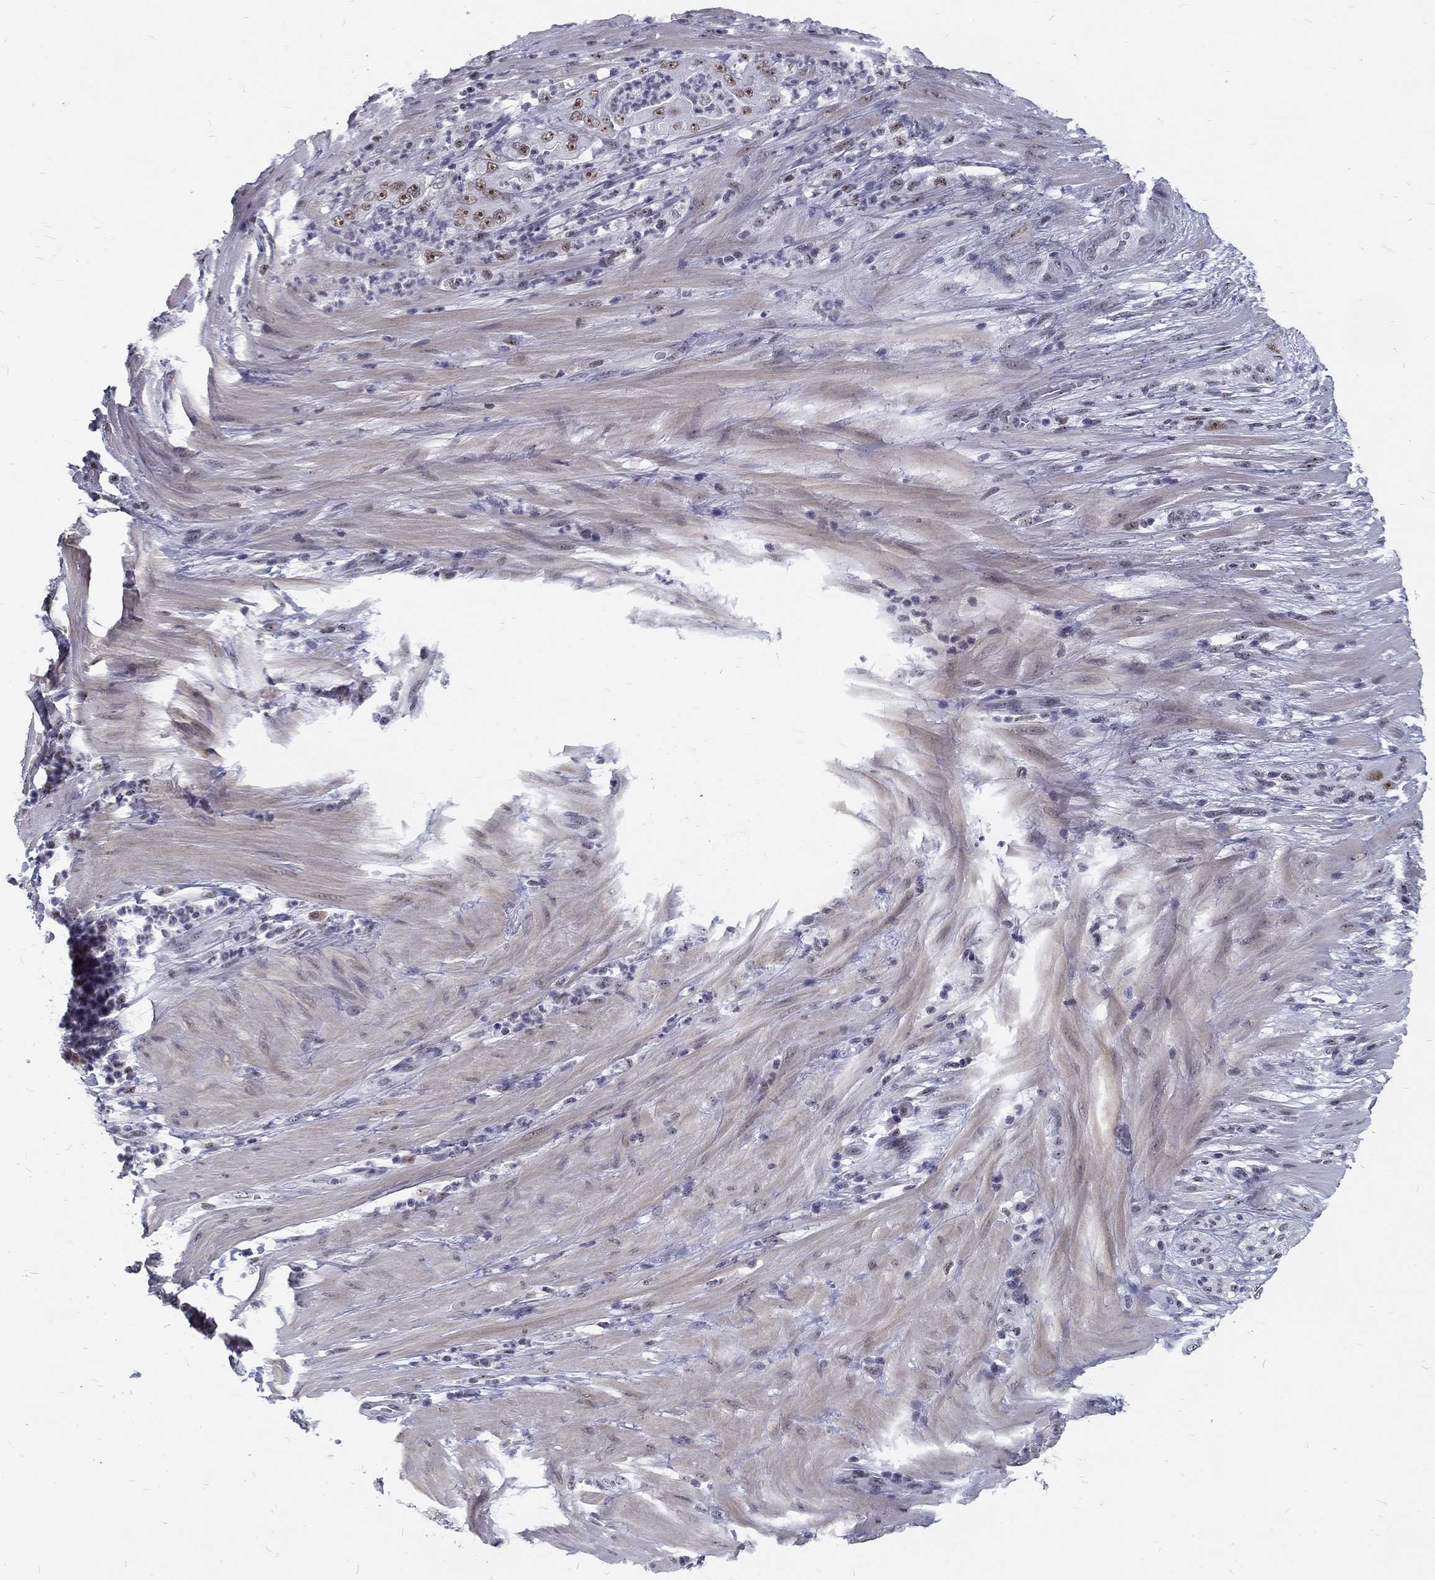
{"staining": {"intensity": "moderate", "quantity": "25%-75%", "location": "nuclear"}, "tissue": "pancreatic cancer", "cell_type": "Tumor cells", "image_type": "cancer", "snomed": [{"axis": "morphology", "description": "Adenocarcinoma, NOS"}, {"axis": "topography", "description": "Pancreas"}], "caption": "Immunohistochemical staining of human pancreatic cancer demonstrates medium levels of moderate nuclear staining in approximately 25%-75% of tumor cells. The staining was performed using DAB (3,3'-diaminobenzidine) to visualize the protein expression in brown, while the nuclei were stained in blue with hematoxylin (Magnification: 20x).", "gene": "SNORC", "patient": {"sex": "male", "age": 71}}